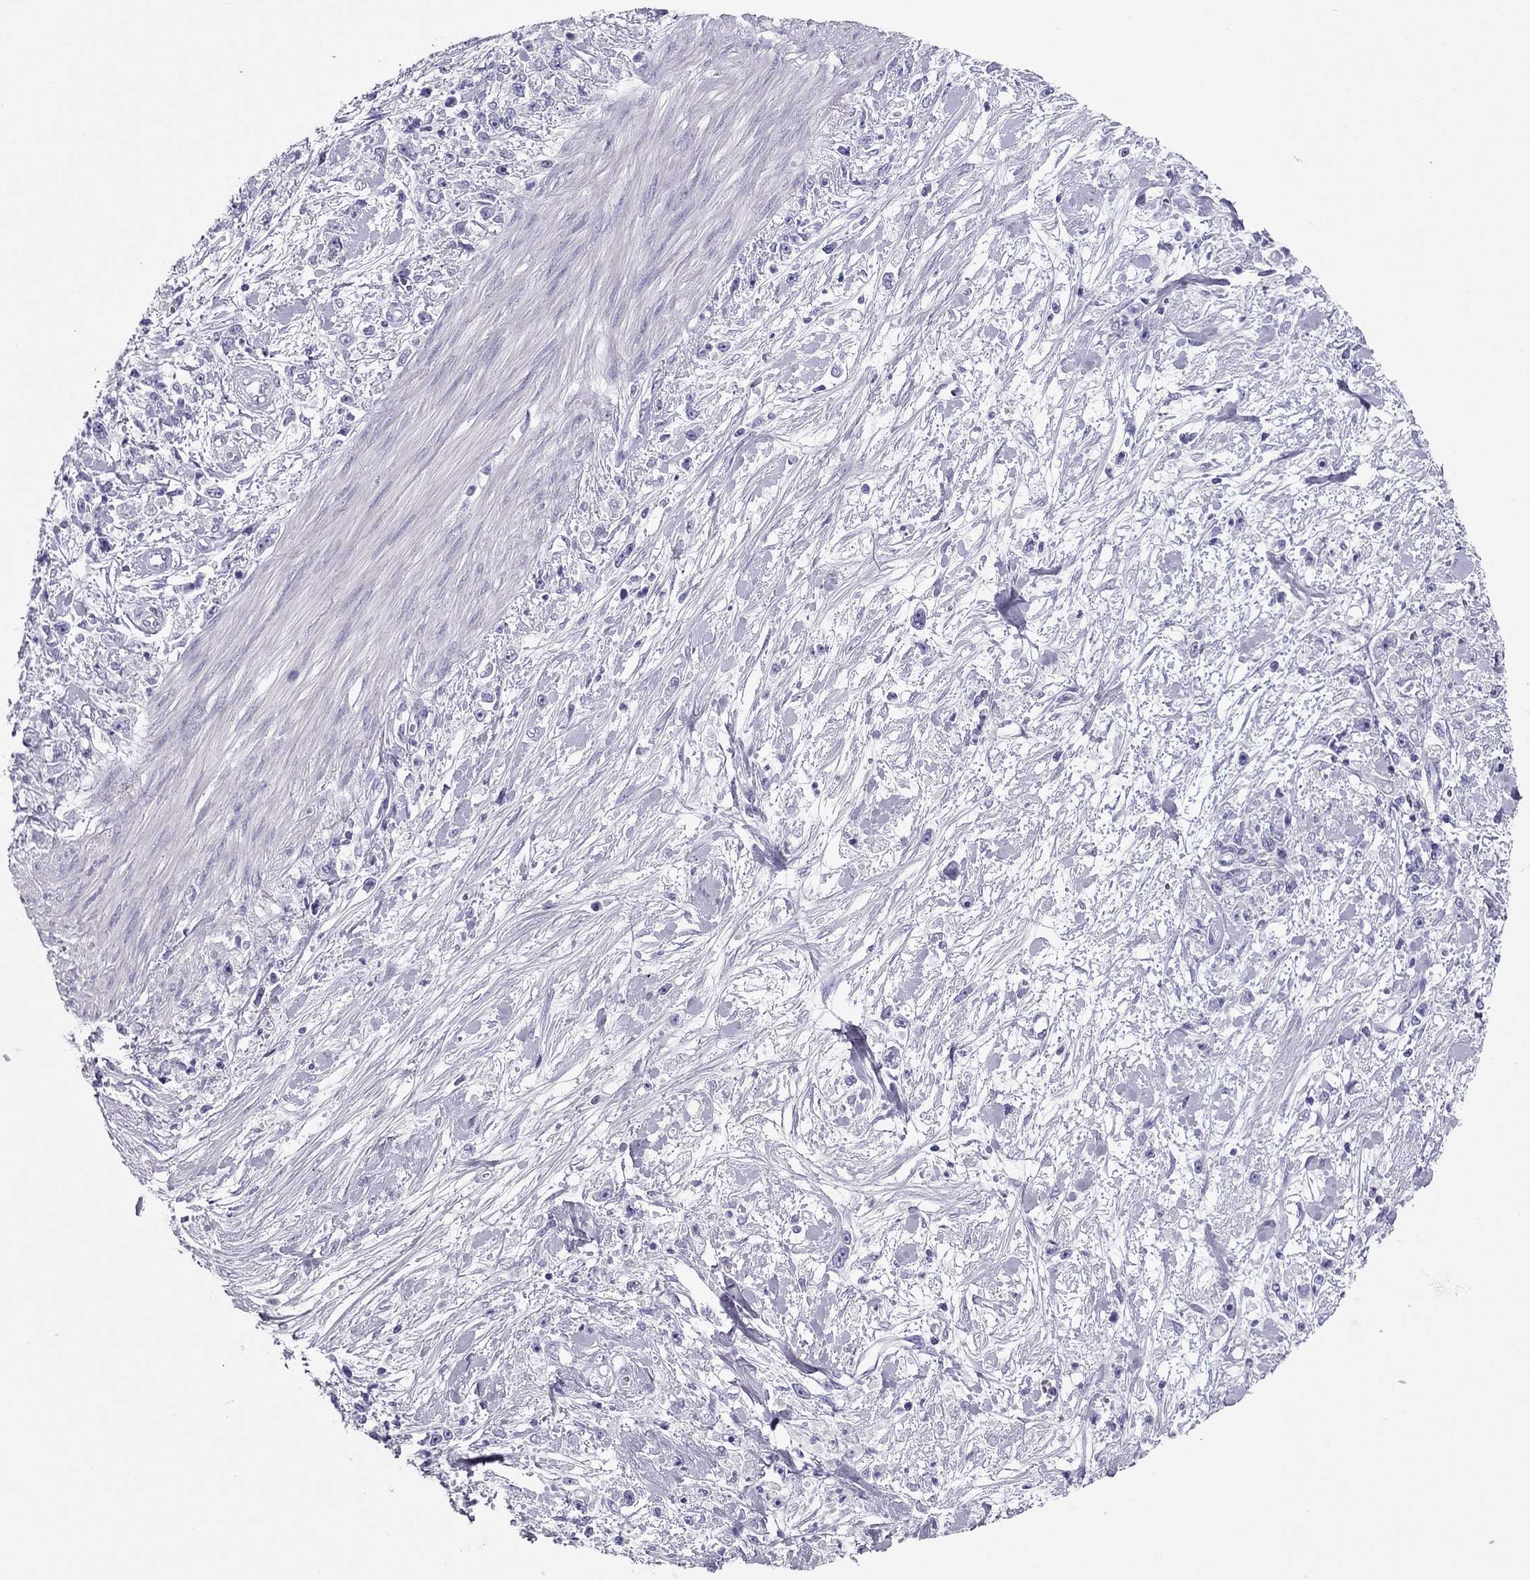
{"staining": {"intensity": "negative", "quantity": "none", "location": "none"}, "tissue": "stomach cancer", "cell_type": "Tumor cells", "image_type": "cancer", "snomed": [{"axis": "morphology", "description": "Adenocarcinoma, NOS"}, {"axis": "topography", "description": "Stomach"}], "caption": "DAB immunohistochemical staining of stomach cancer (adenocarcinoma) shows no significant expression in tumor cells.", "gene": "PDE6A", "patient": {"sex": "female", "age": 59}}